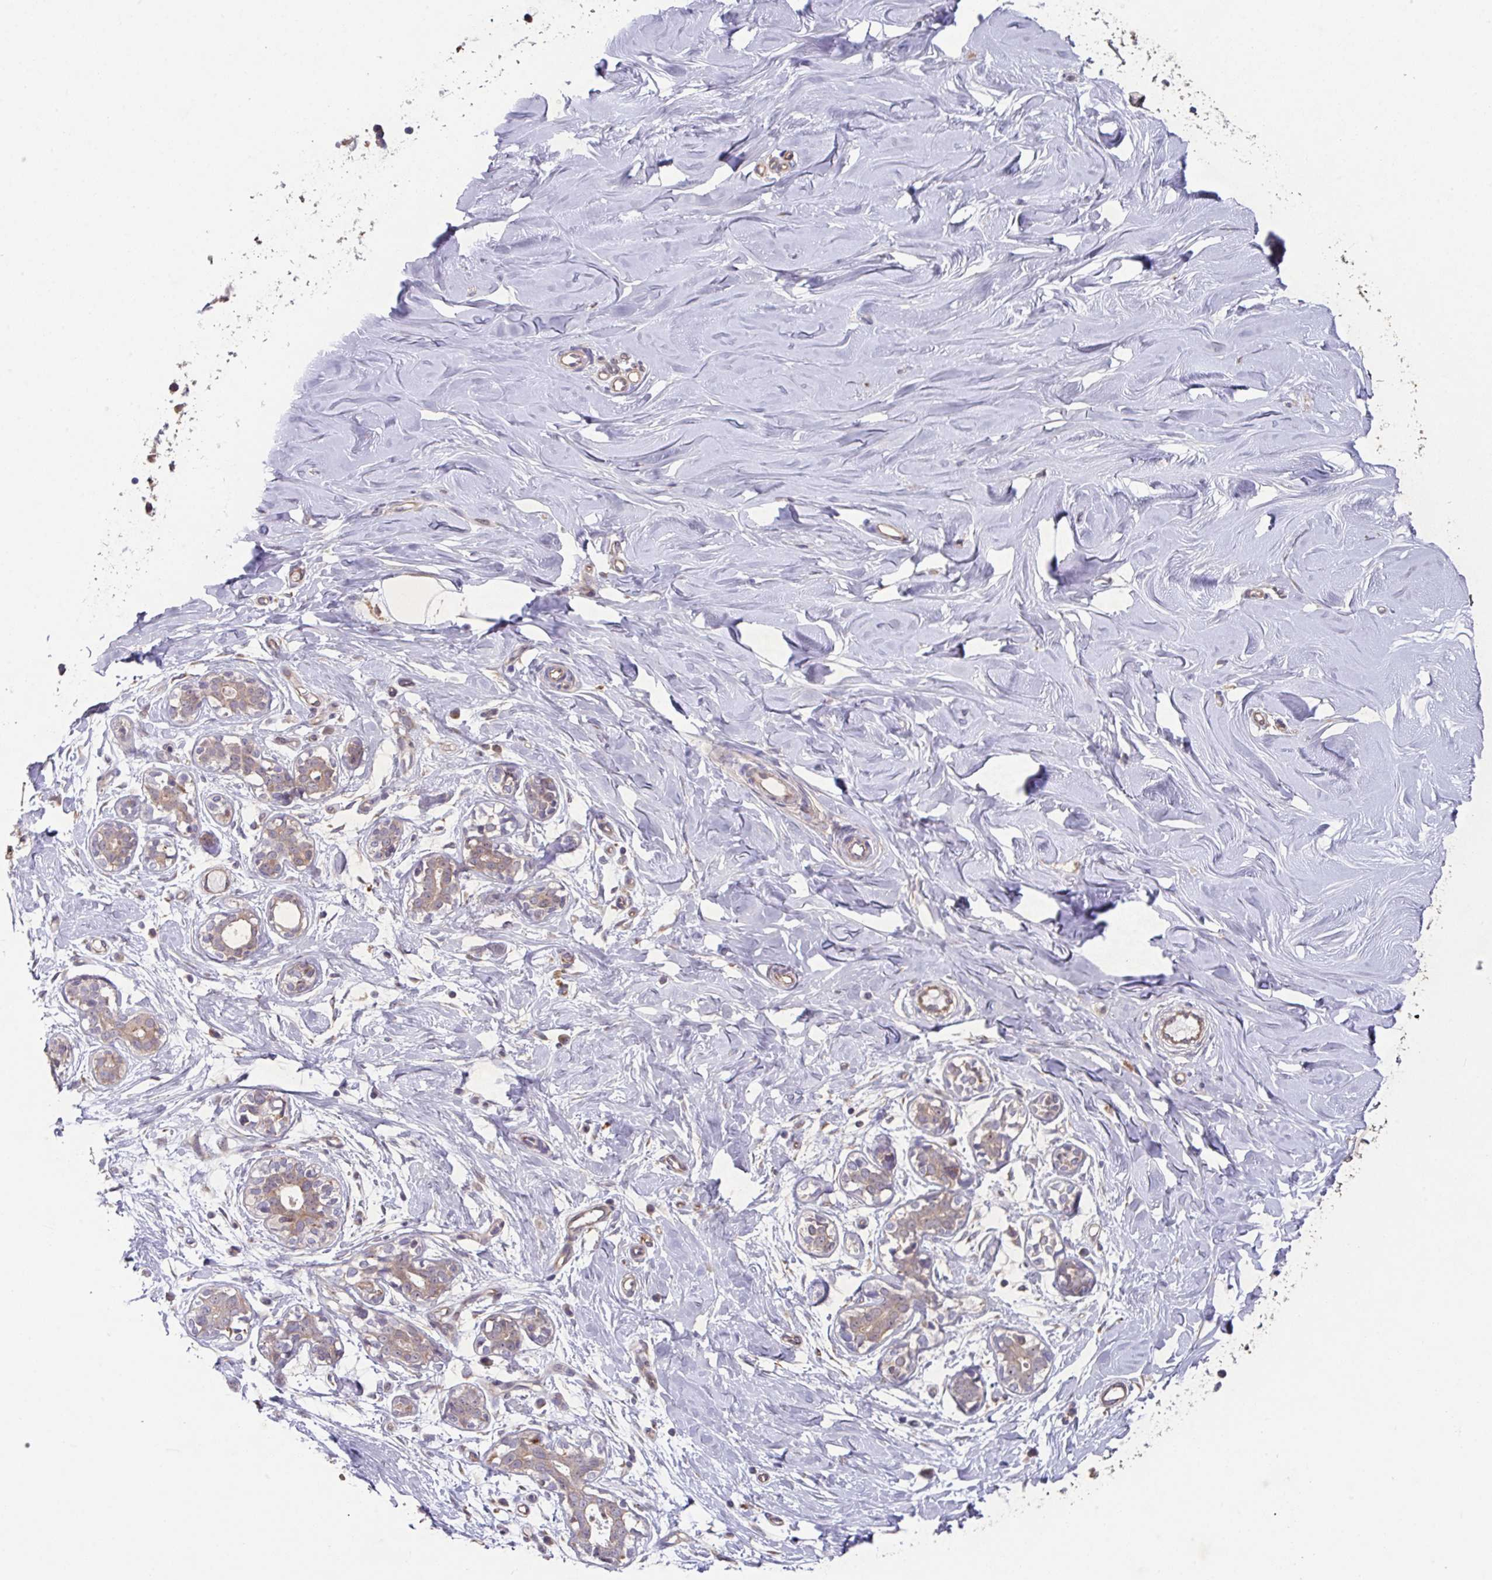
{"staining": {"intensity": "negative", "quantity": "none", "location": "none"}, "tissue": "breast", "cell_type": "Adipocytes", "image_type": "normal", "snomed": [{"axis": "morphology", "description": "Normal tissue, NOS"}, {"axis": "topography", "description": "Breast"}], "caption": "A high-resolution histopathology image shows IHC staining of benign breast, which shows no significant expression in adipocytes. (Brightfield microscopy of DAB (3,3'-diaminobenzidine) IHC at high magnification).", "gene": "TRIM14", "patient": {"sex": "female", "age": 27}}